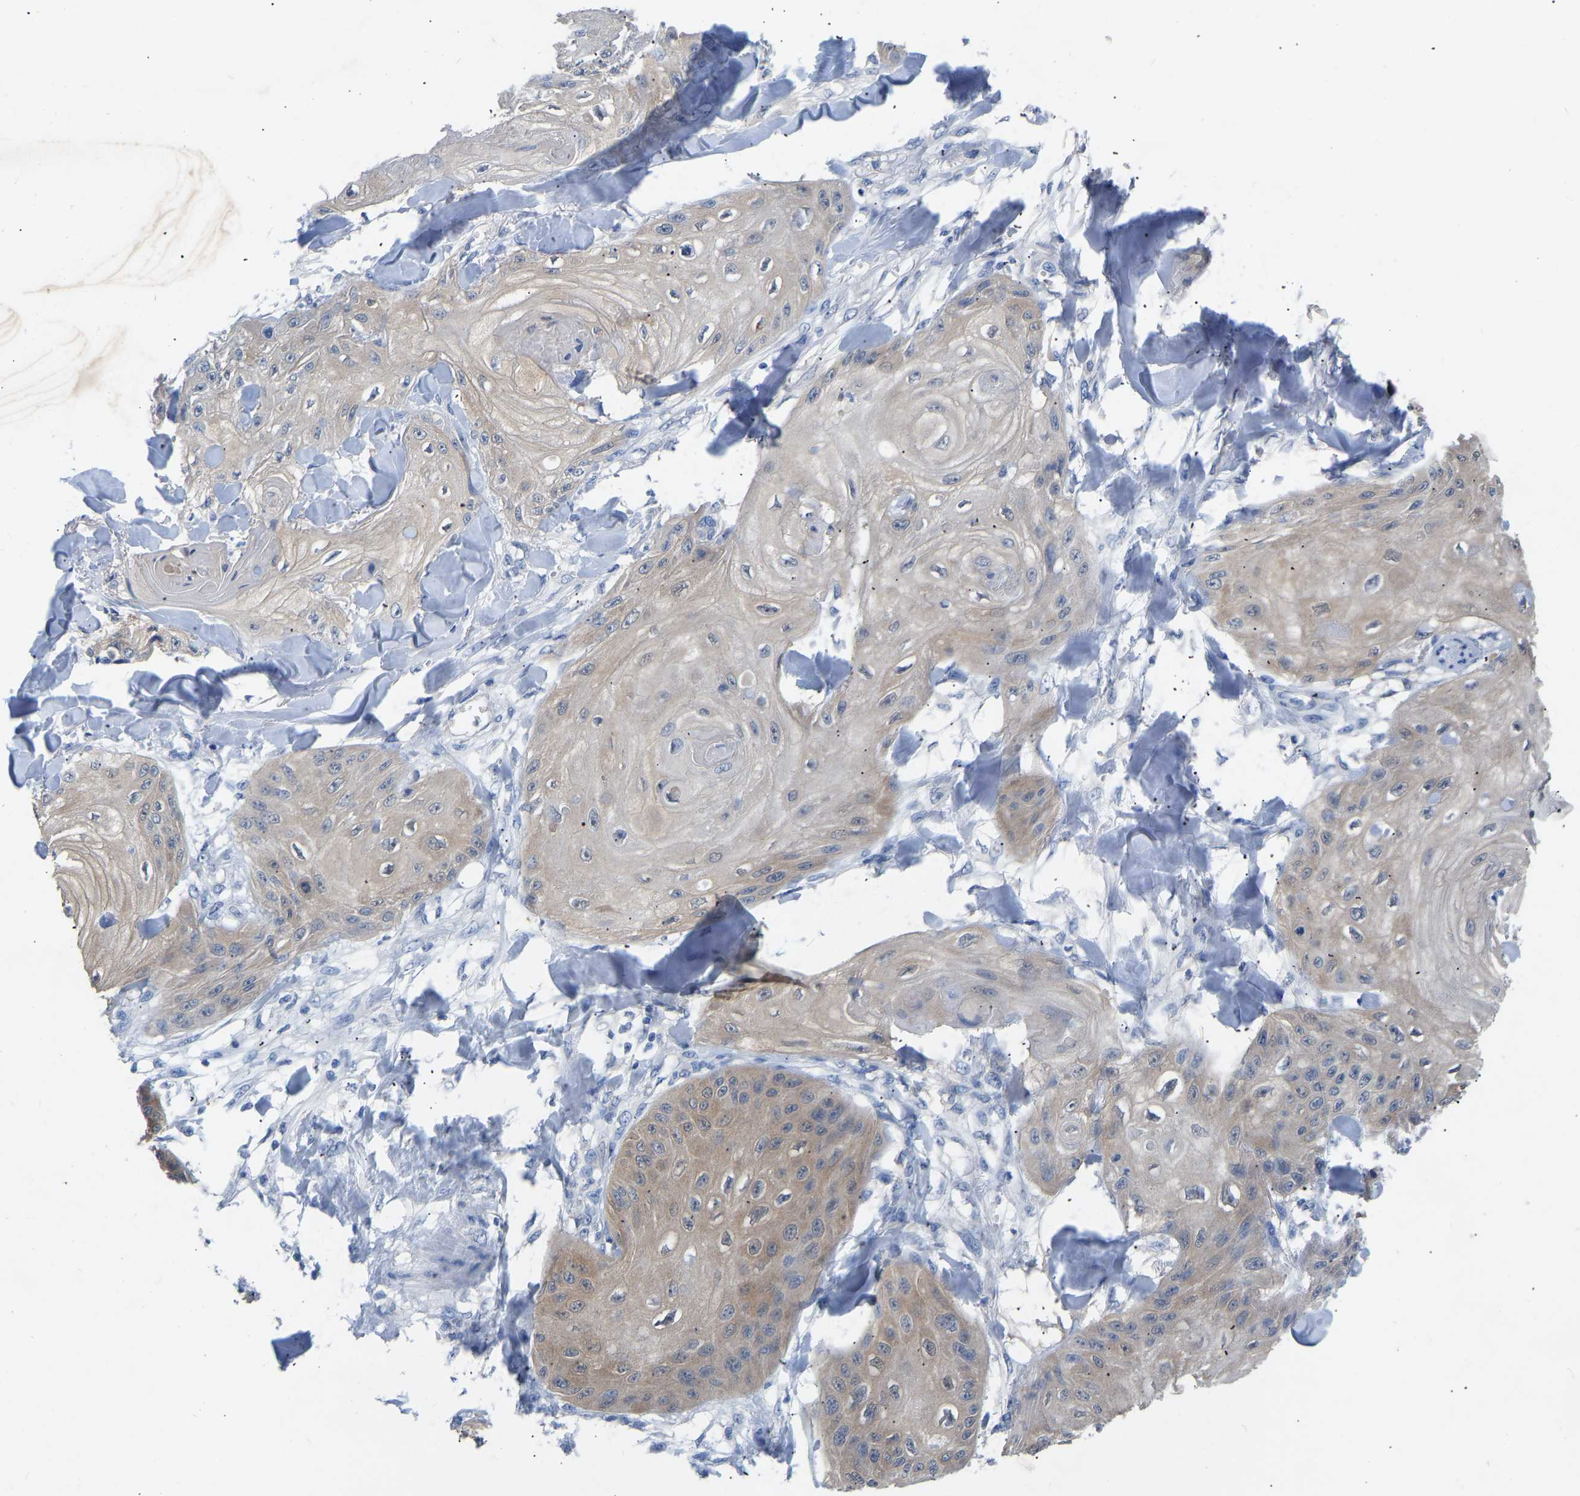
{"staining": {"intensity": "weak", "quantity": ">75%", "location": "cytoplasmic/membranous"}, "tissue": "skin cancer", "cell_type": "Tumor cells", "image_type": "cancer", "snomed": [{"axis": "morphology", "description": "Squamous cell carcinoma, NOS"}, {"axis": "topography", "description": "Skin"}], "caption": "A micrograph of skin cancer (squamous cell carcinoma) stained for a protein displays weak cytoplasmic/membranous brown staining in tumor cells.", "gene": "RBP1", "patient": {"sex": "male", "age": 74}}